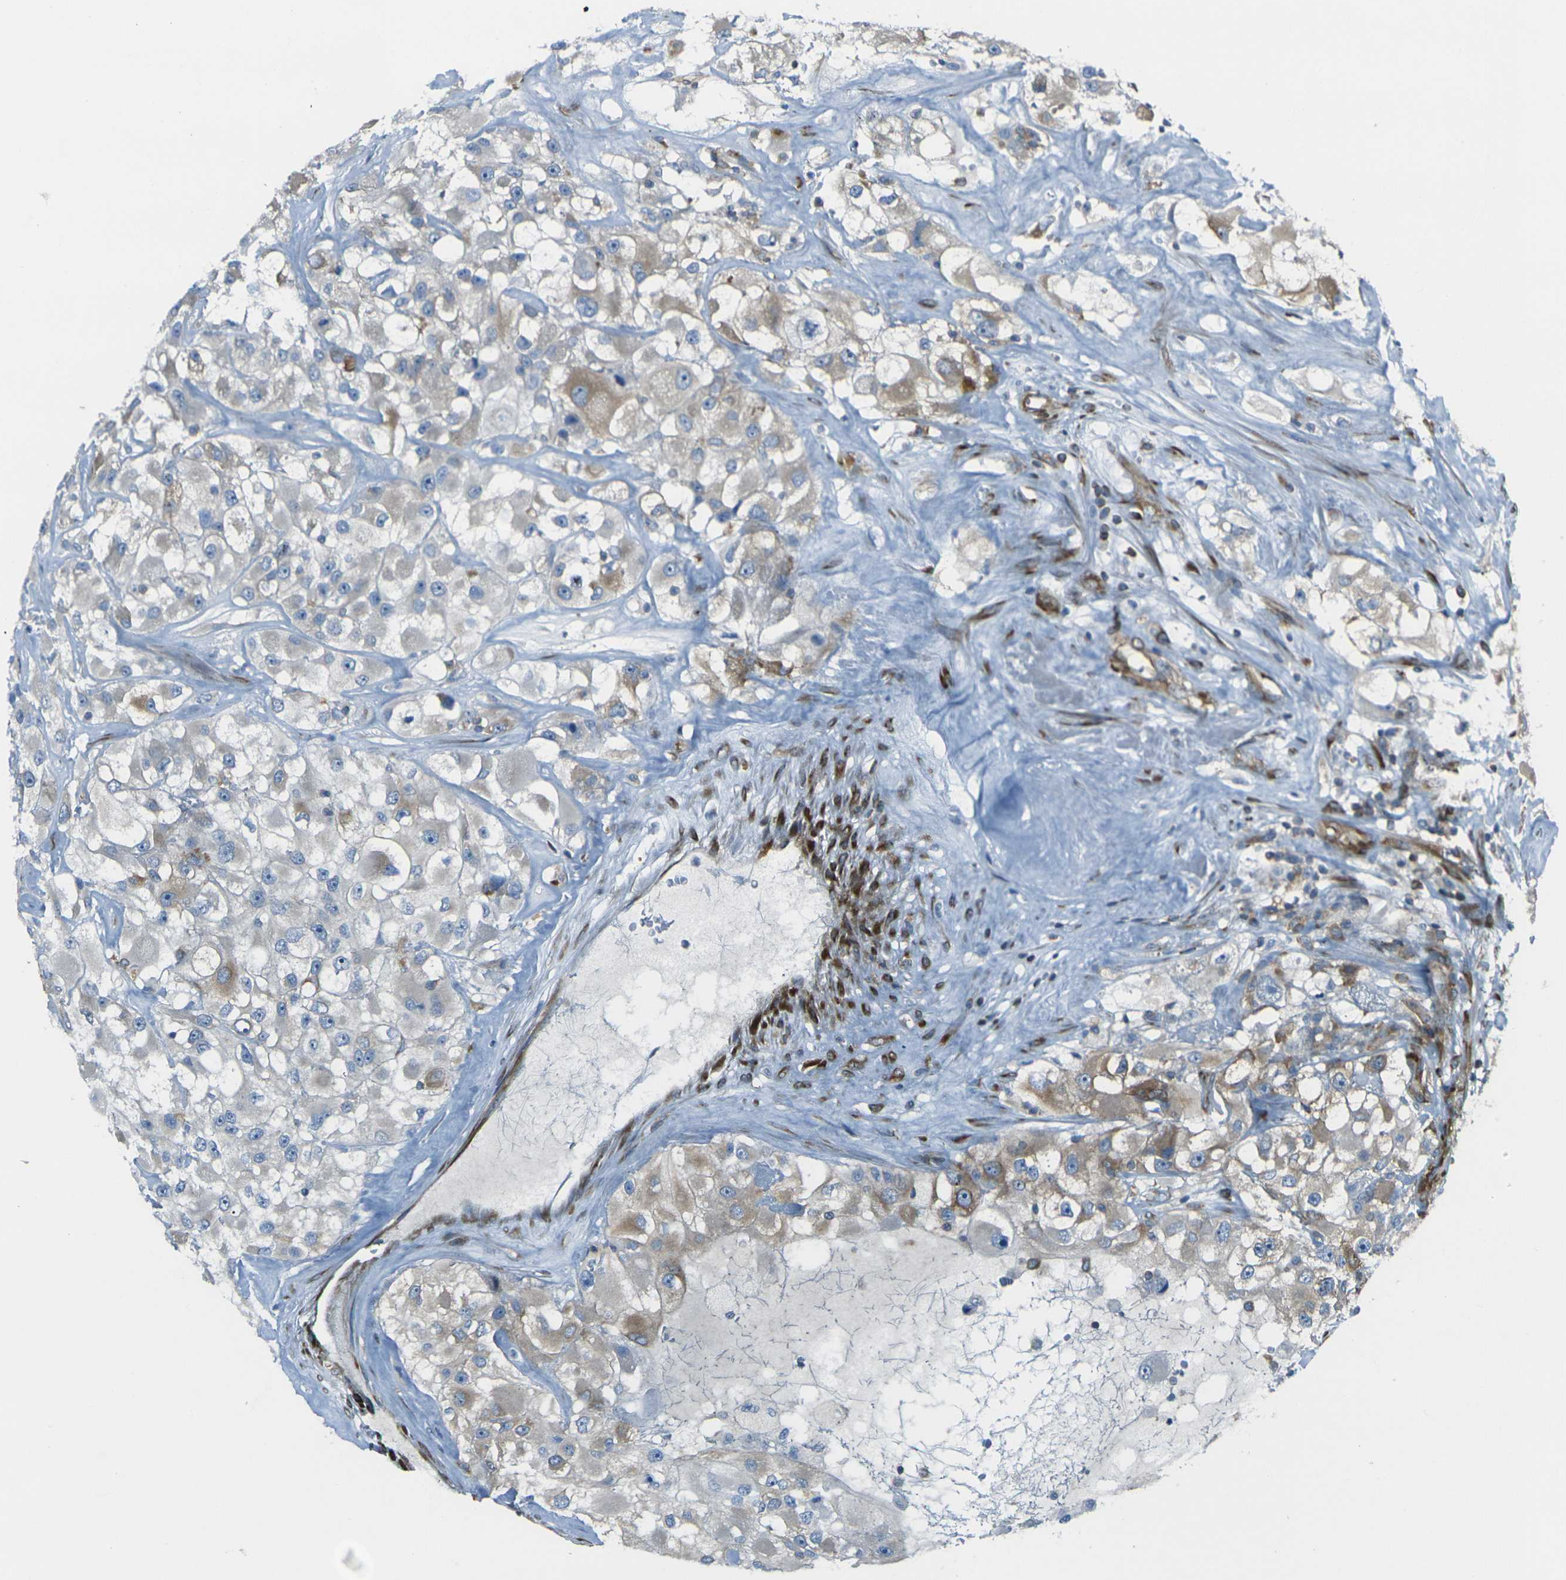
{"staining": {"intensity": "moderate", "quantity": "25%-75%", "location": "cytoplasmic/membranous"}, "tissue": "renal cancer", "cell_type": "Tumor cells", "image_type": "cancer", "snomed": [{"axis": "morphology", "description": "Adenocarcinoma, NOS"}, {"axis": "topography", "description": "Kidney"}], "caption": "Renal cancer was stained to show a protein in brown. There is medium levels of moderate cytoplasmic/membranous staining in about 25%-75% of tumor cells.", "gene": "CELSR2", "patient": {"sex": "female", "age": 52}}